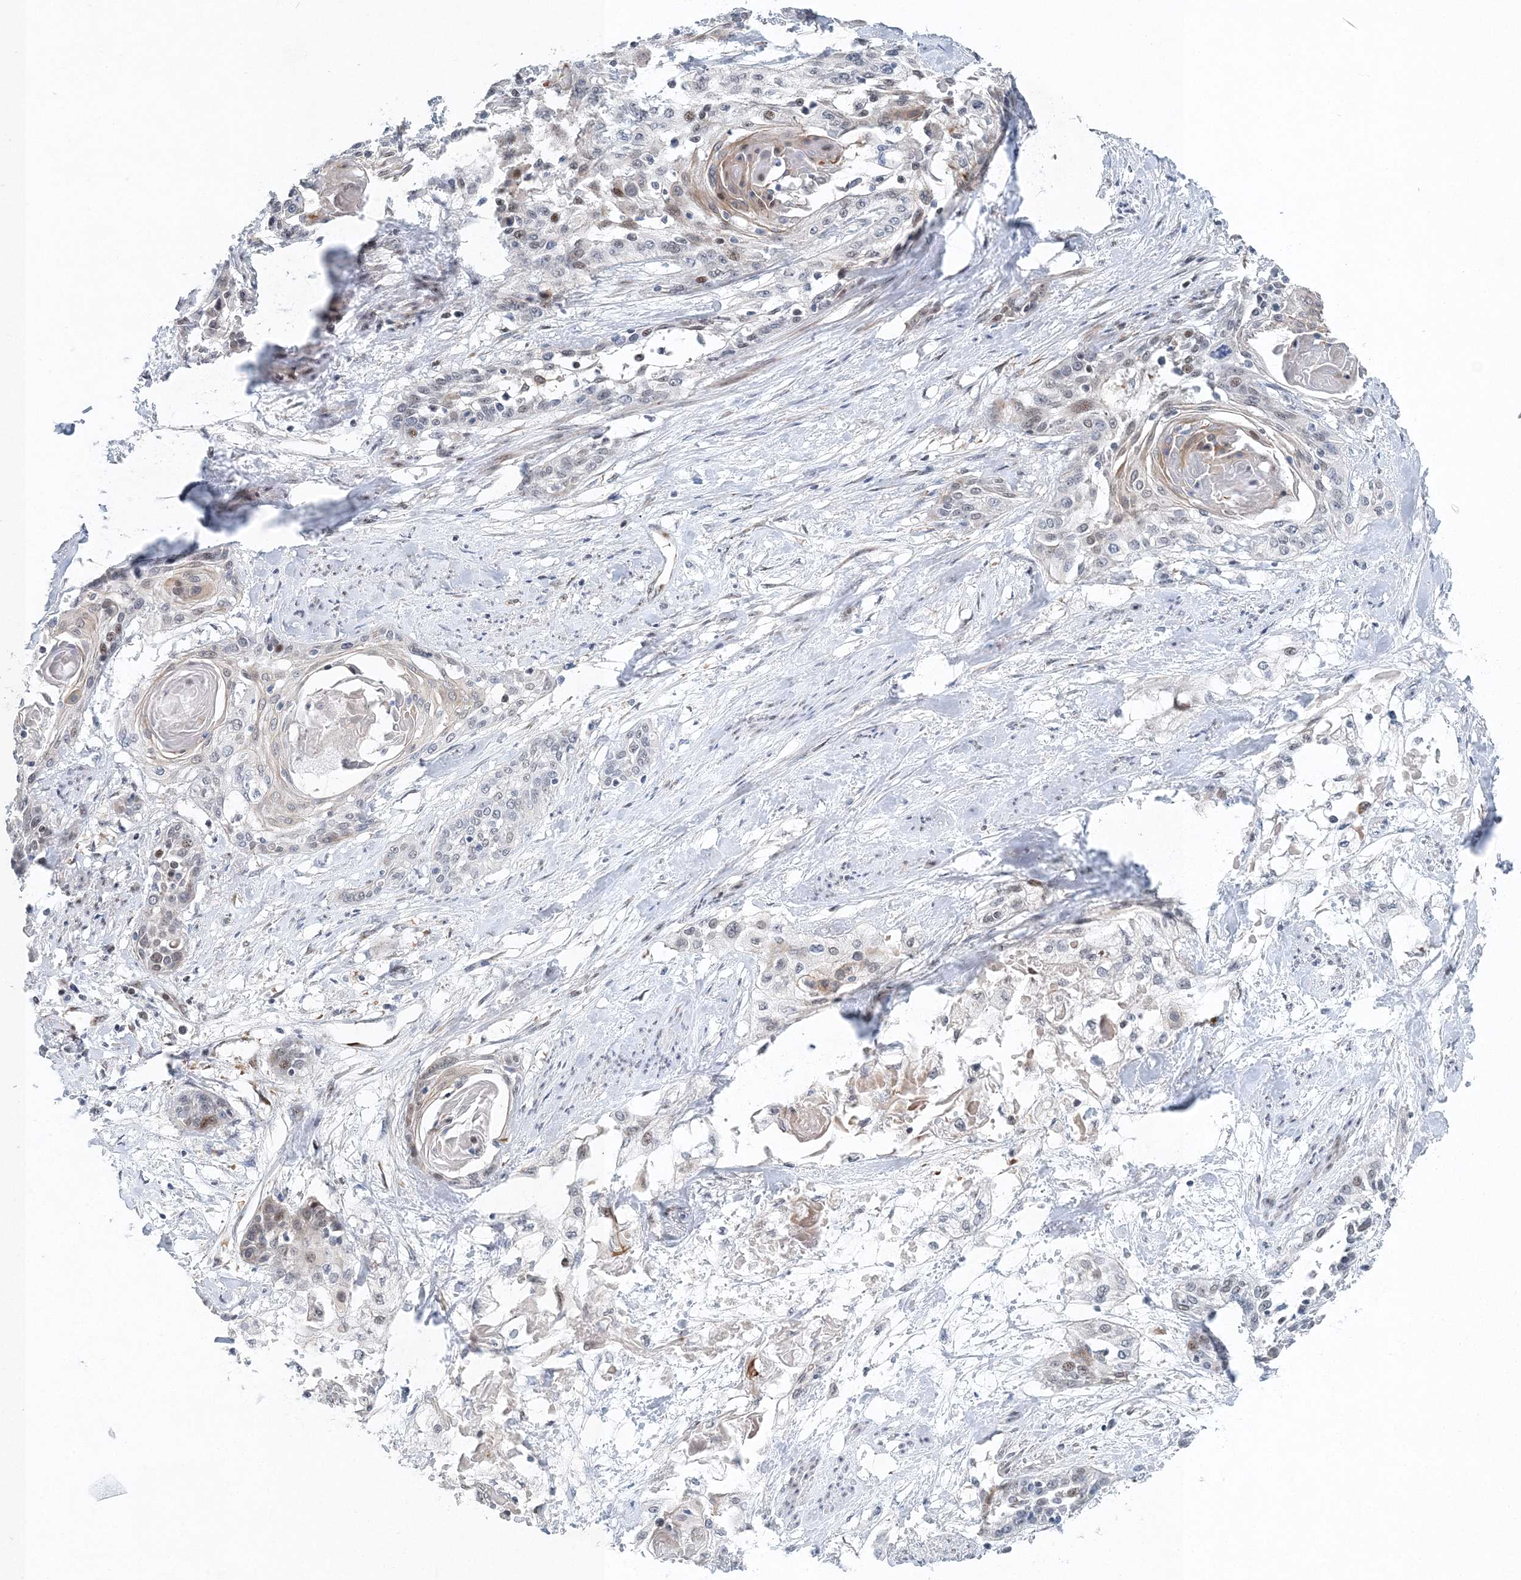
{"staining": {"intensity": "negative", "quantity": "none", "location": "none"}, "tissue": "cervical cancer", "cell_type": "Tumor cells", "image_type": "cancer", "snomed": [{"axis": "morphology", "description": "Squamous cell carcinoma, NOS"}, {"axis": "topography", "description": "Cervix"}], "caption": "This is an immunohistochemistry micrograph of human cervical cancer (squamous cell carcinoma). There is no expression in tumor cells.", "gene": "UIMC1", "patient": {"sex": "female", "age": 57}}